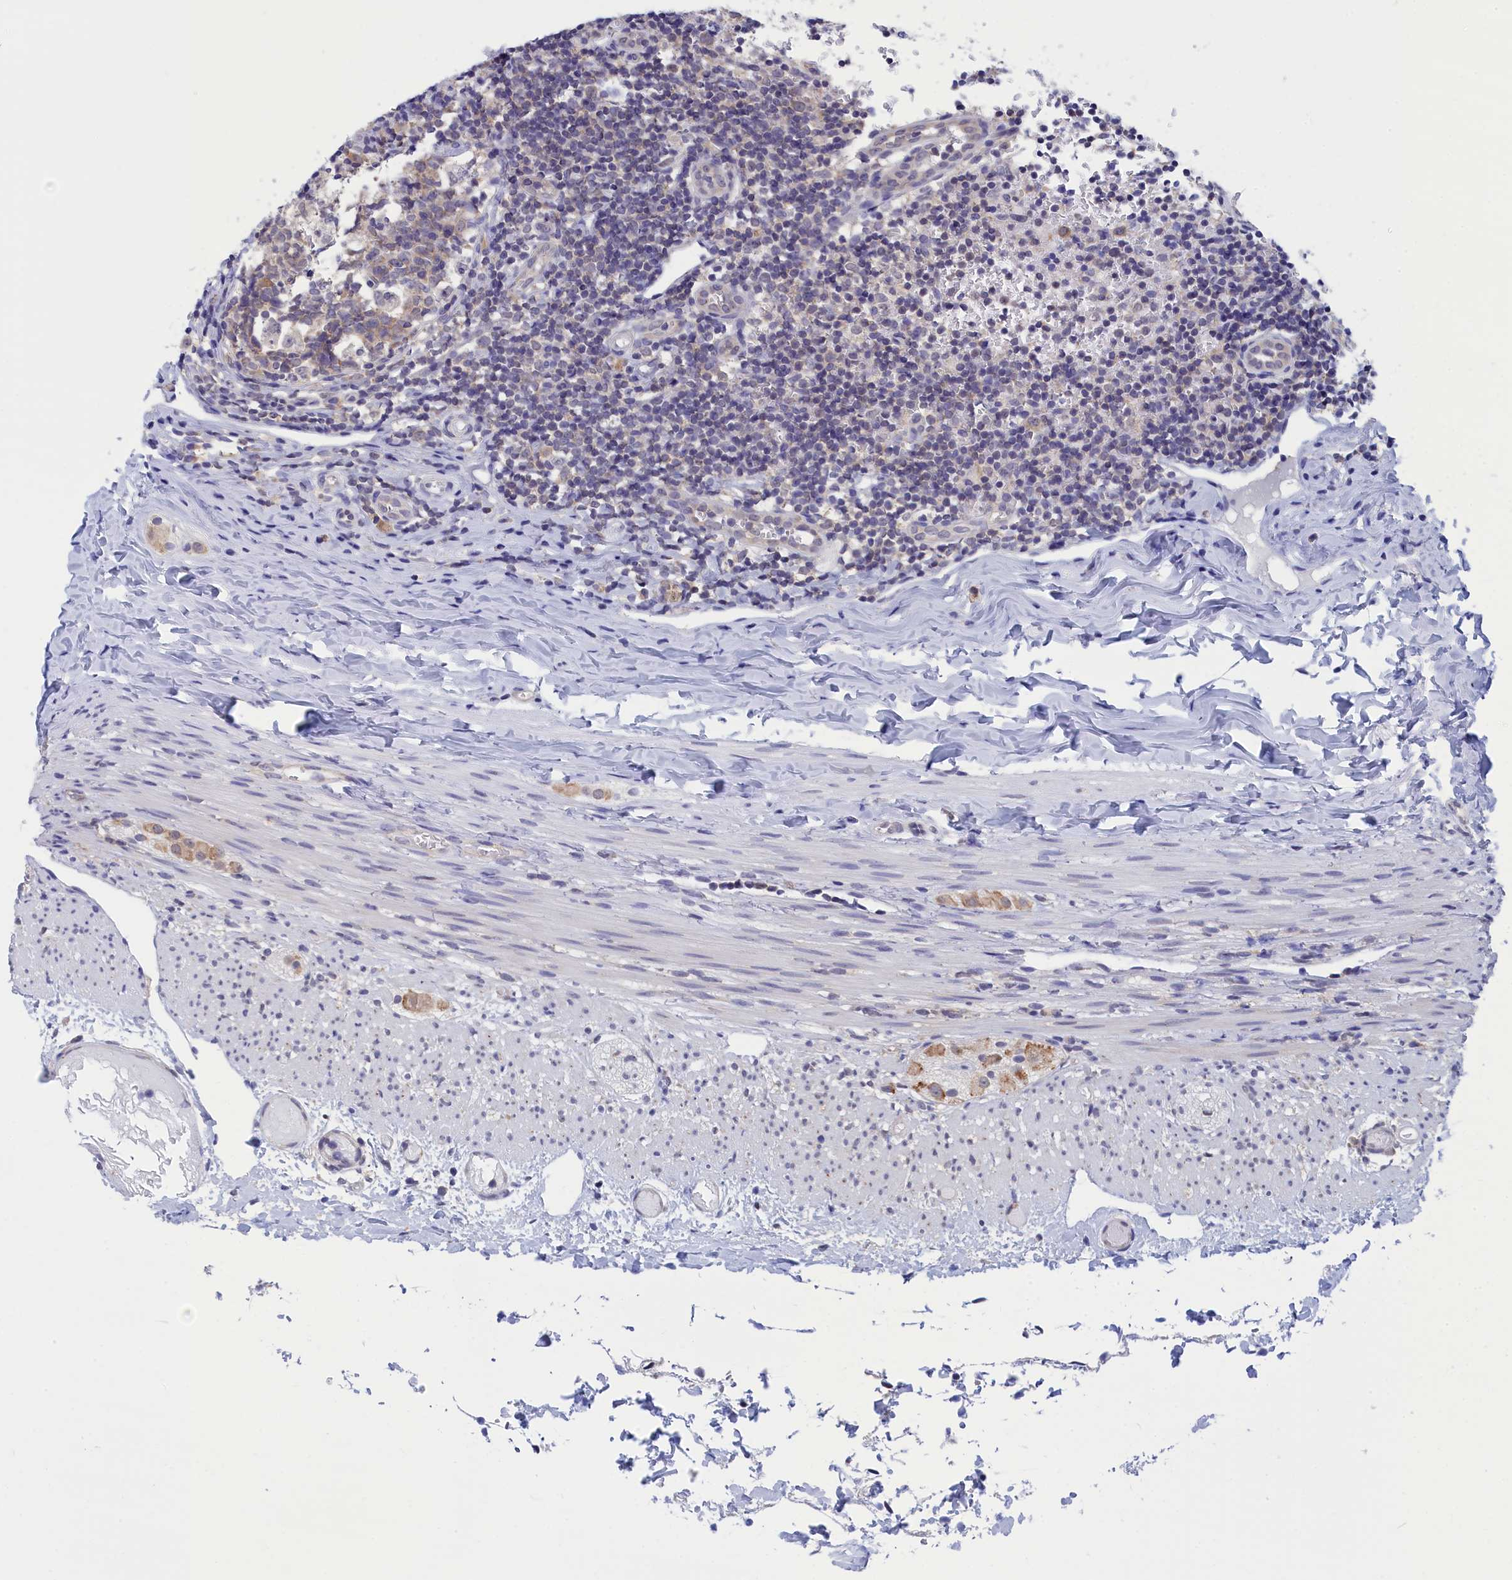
{"staining": {"intensity": "weak", "quantity": "<25%", "location": "cytoplasmic/membranous"}, "tissue": "appendix", "cell_type": "Glandular cells", "image_type": "normal", "snomed": [{"axis": "morphology", "description": "Normal tissue, NOS"}, {"axis": "topography", "description": "Appendix"}], "caption": "Histopathology image shows no protein expression in glandular cells of benign appendix. Nuclei are stained in blue.", "gene": "PGP", "patient": {"sex": "male", "age": 8}}